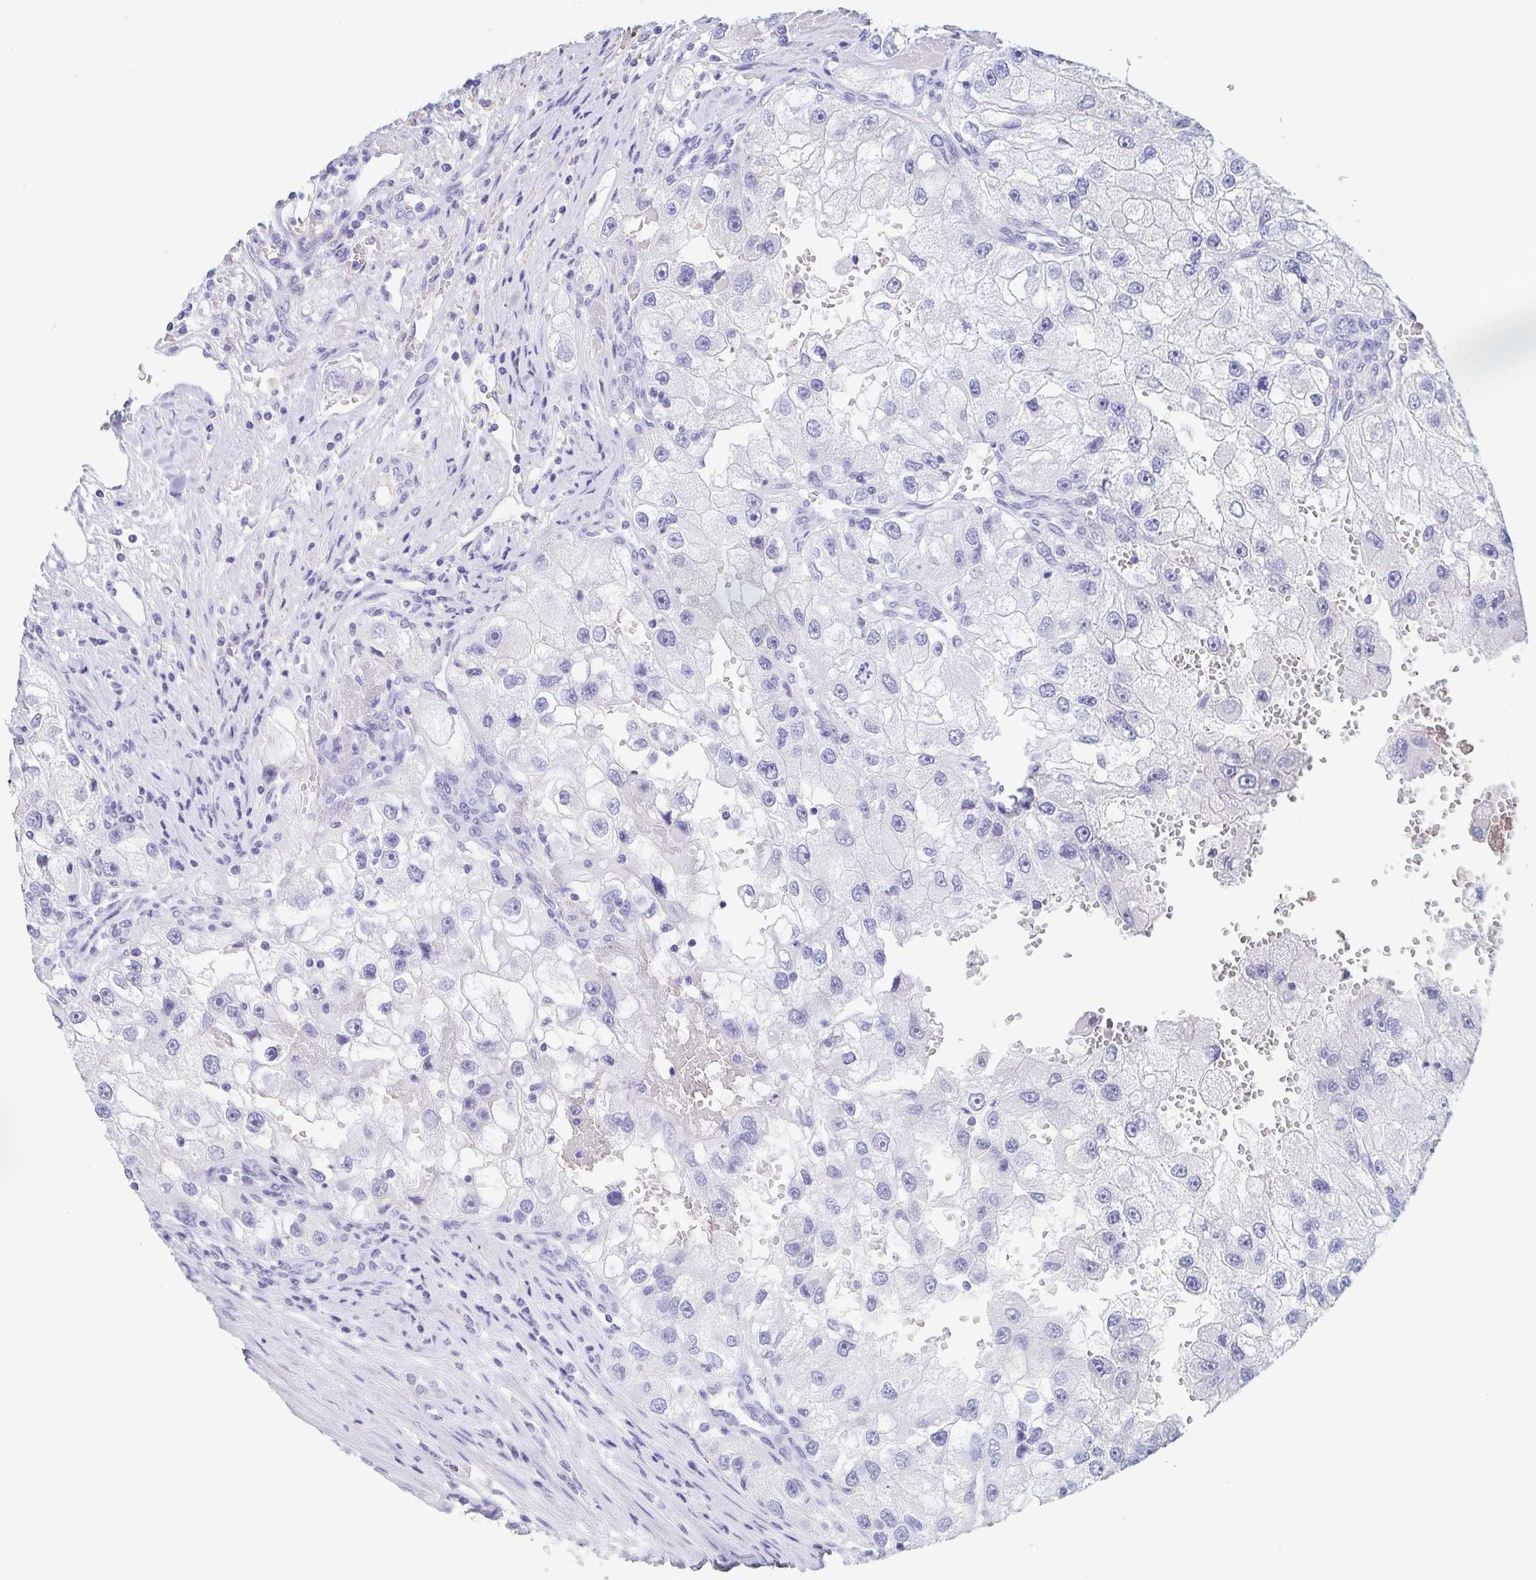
{"staining": {"intensity": "negative", "quantity": "none", "location": "none"}, "tissue": "renal cancer", "cell_type": "Tumor cells", "image_type": "cancer", "snomed": [{"axis": "morphology", "description": "Adenocarcinoma, NOS"}, {"axis": "topography", "description": "Kidney"}], "caption": "Human renal cancer (adenocarcinoma) stained for a protein using immunohistochemistry (IHC) demonstrates no positivity in tumor cells.", "gene": "TREH", "patient": {"sex": "male", "age": 63}}